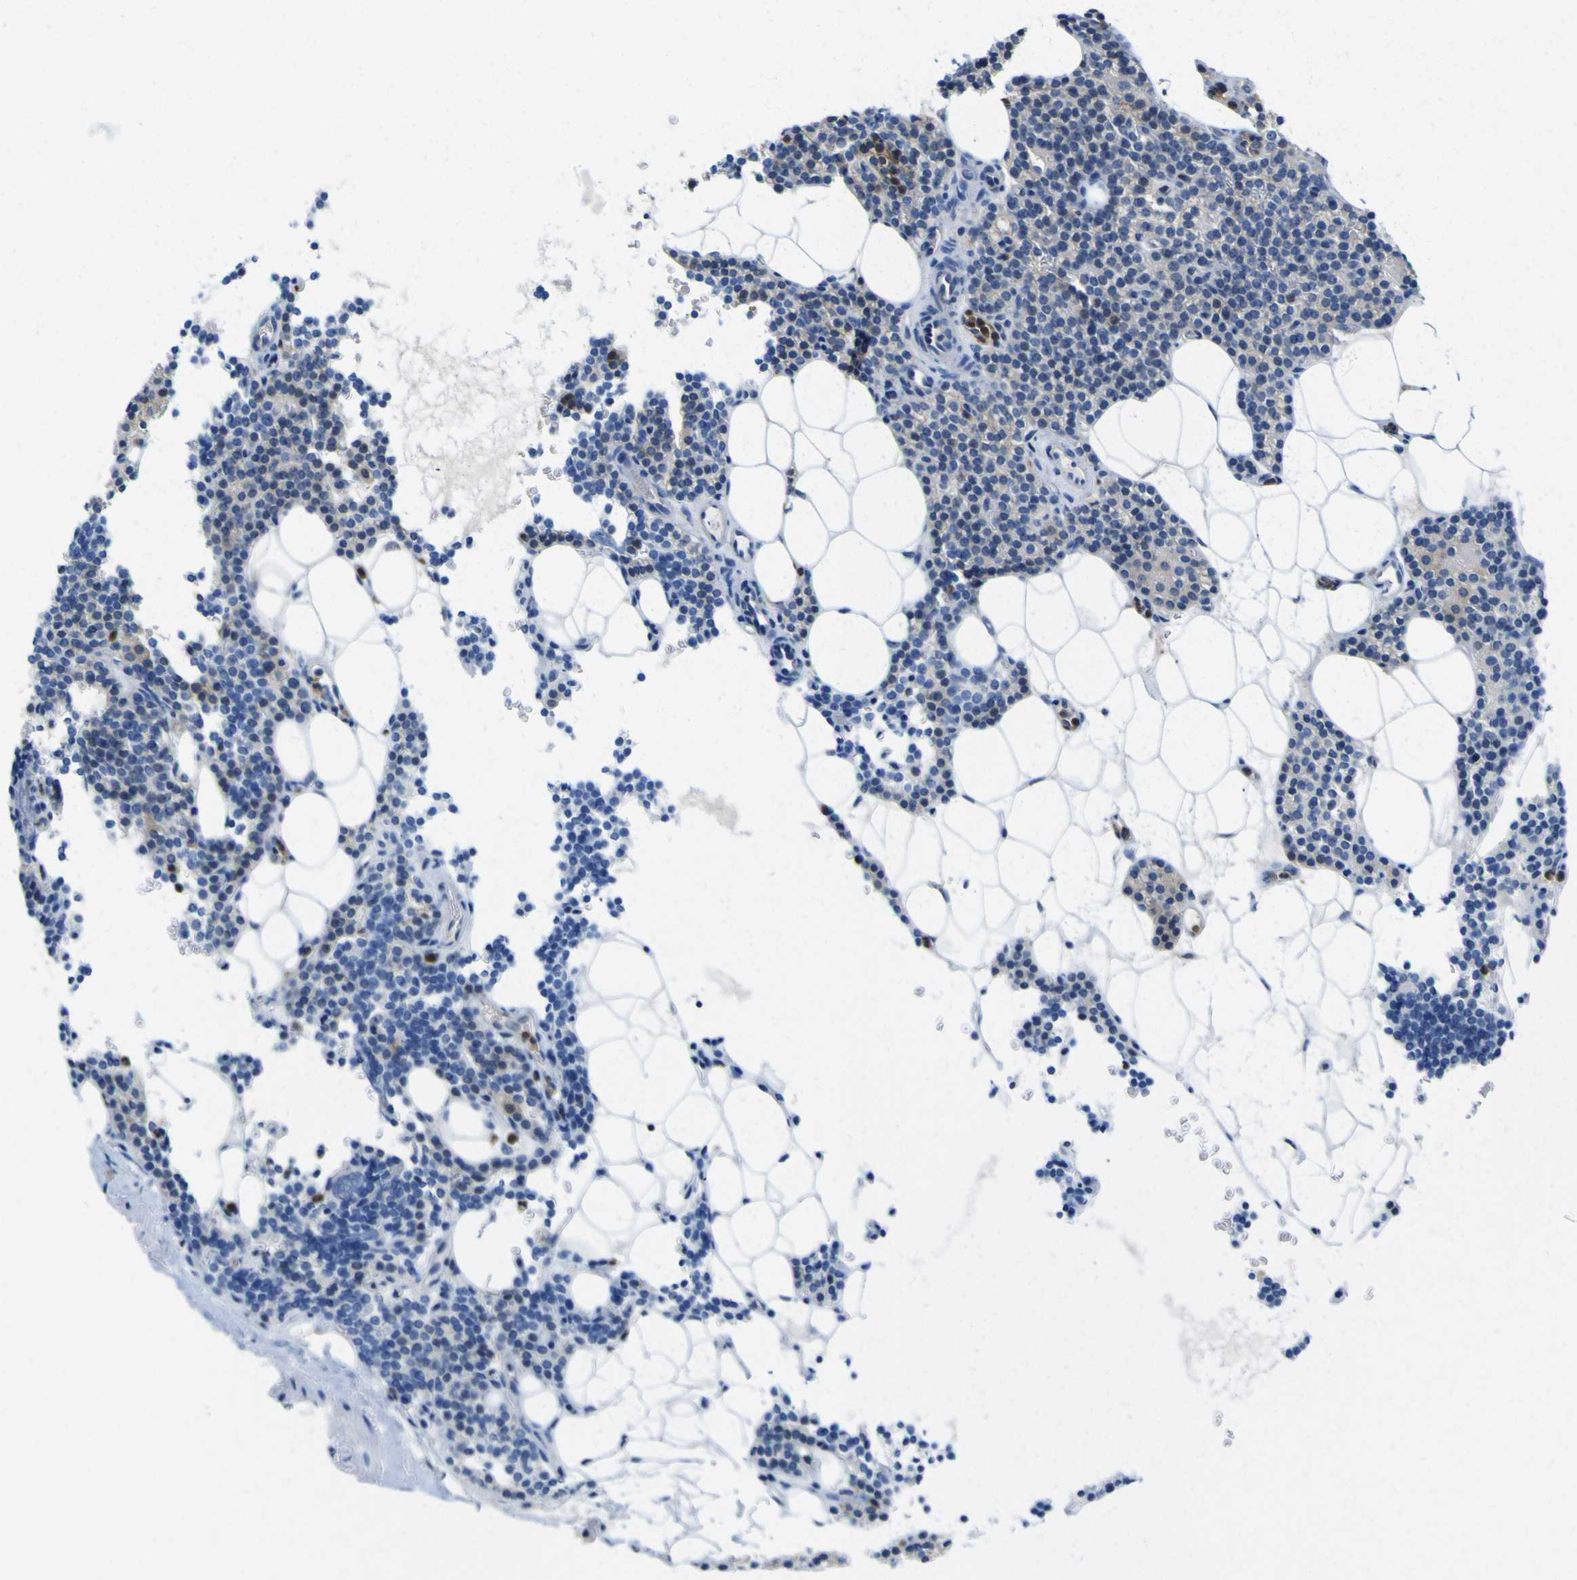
{"staining": {"intensity": "moderate", "quantity": "25%-75%", "location": "cytoplasmic/membranous"}, "tissue": "parathyroid gland", "cell_type": "Glandular cells", "image_type": "normal", "snomed": [{"axis": "morphology", "description": "Normal tissue, NOS"}, {"axis": "morphology", "description": "Adenoma, NOS"}, {"axis": "topography", "description": "Parathyroid gland"}], "caption": "IHC image of benign human parathyroid gland stained for a protein (brown), which demonstrates medium levels of moderate cytoplasmic/membranous positivity in about 25%-75% of glandular cells.", "gene": "ABHD3", "patient": {"sex": "female", "age": 51}}